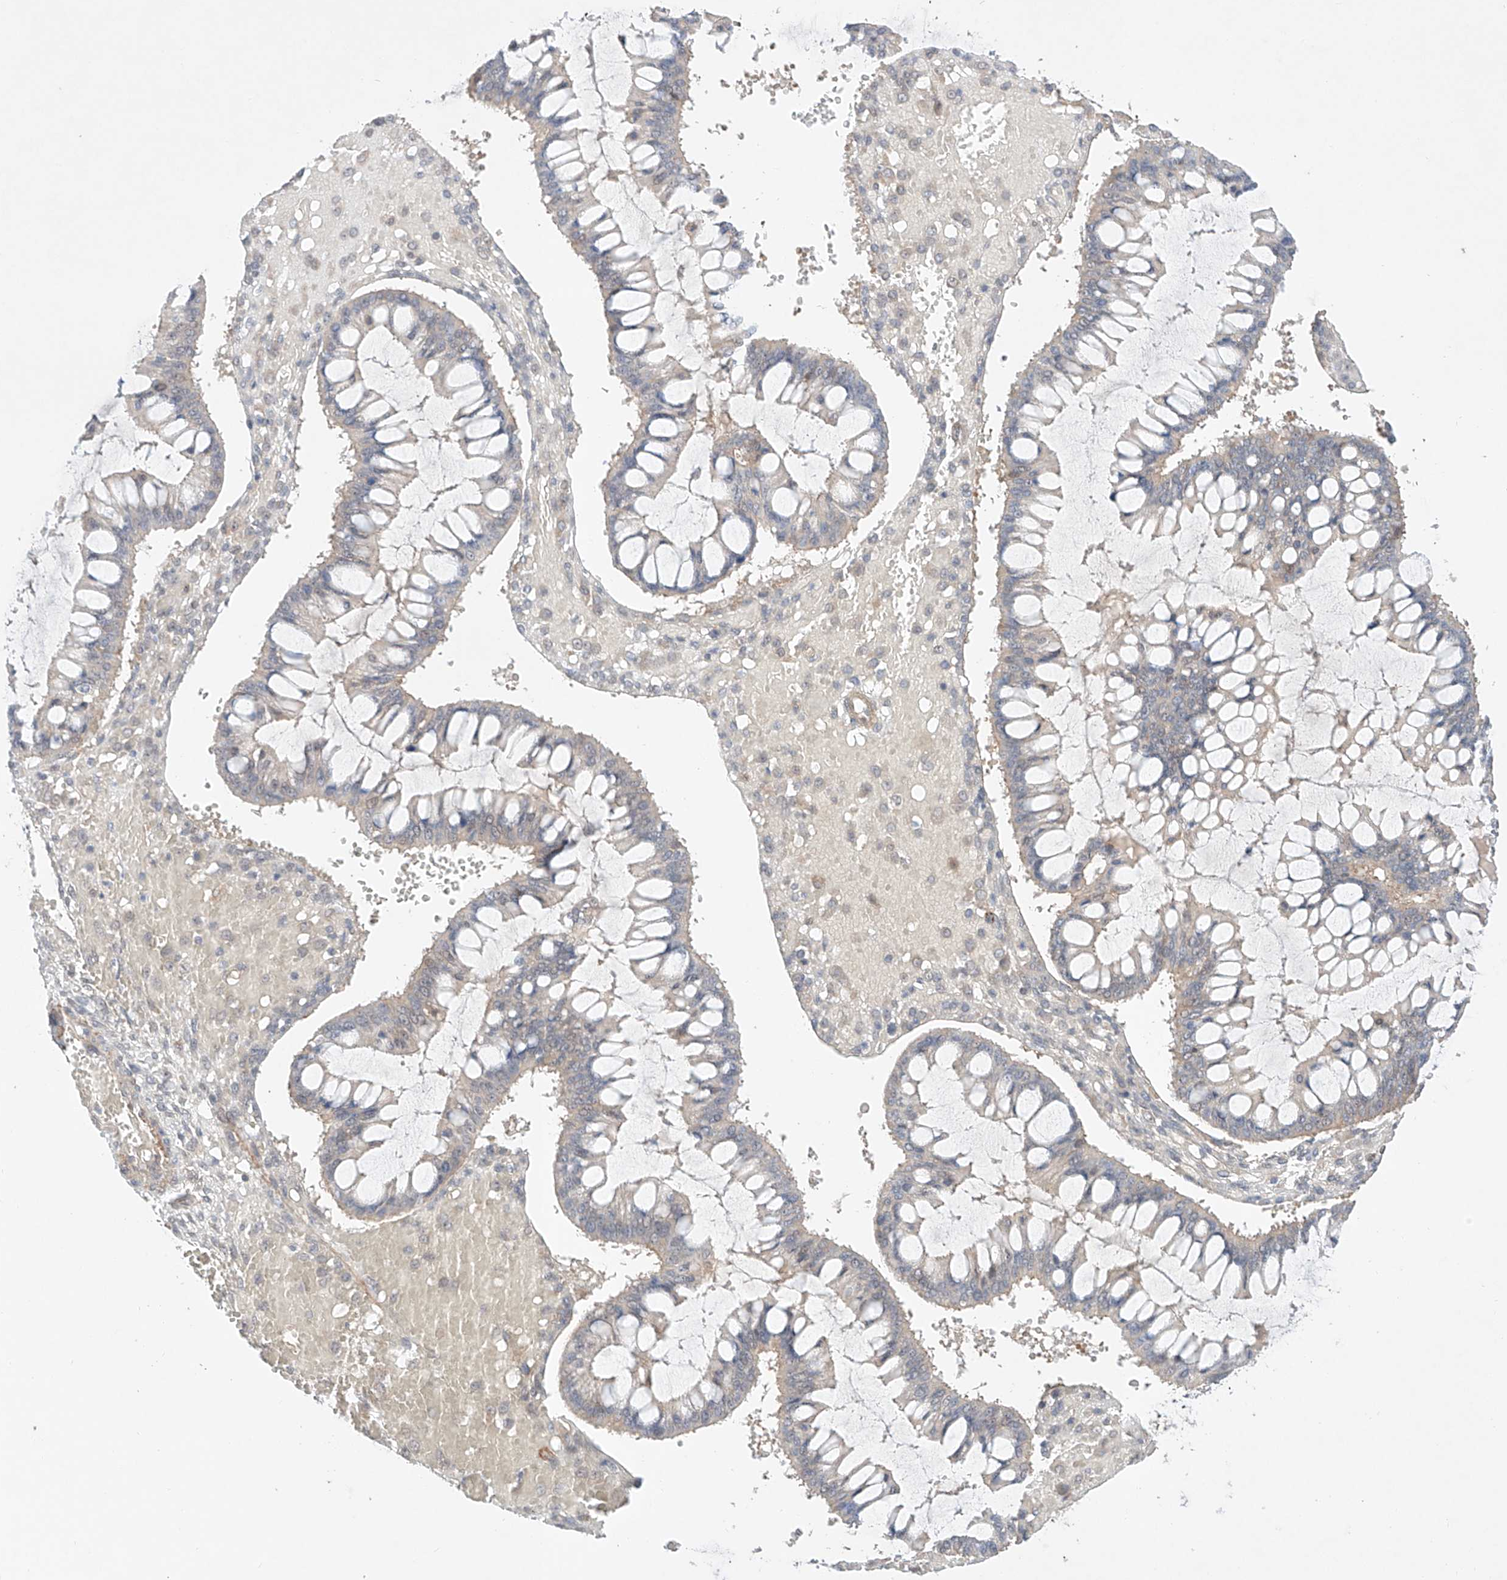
{"staining": {"intensity": "negative", "quantity": "none", "location": "none"}, "tissue": "ovarian cancer", "cell_type": "Tumor cells", "image_type": "cancer", "snomed": [{"axis": "morphology", "description": "Cystadenocarcinoma, mucinous, NOS"}, {"axis": "topography", "description": "Ovary"}], "caption": "Immunohistochemistry of human ovarian cancer (mucinous cystadenocarcinoma) demonstrates no staining in tumor cells.", "gene": "TSR2", "patient": {"sex": "female", "age": 73}}